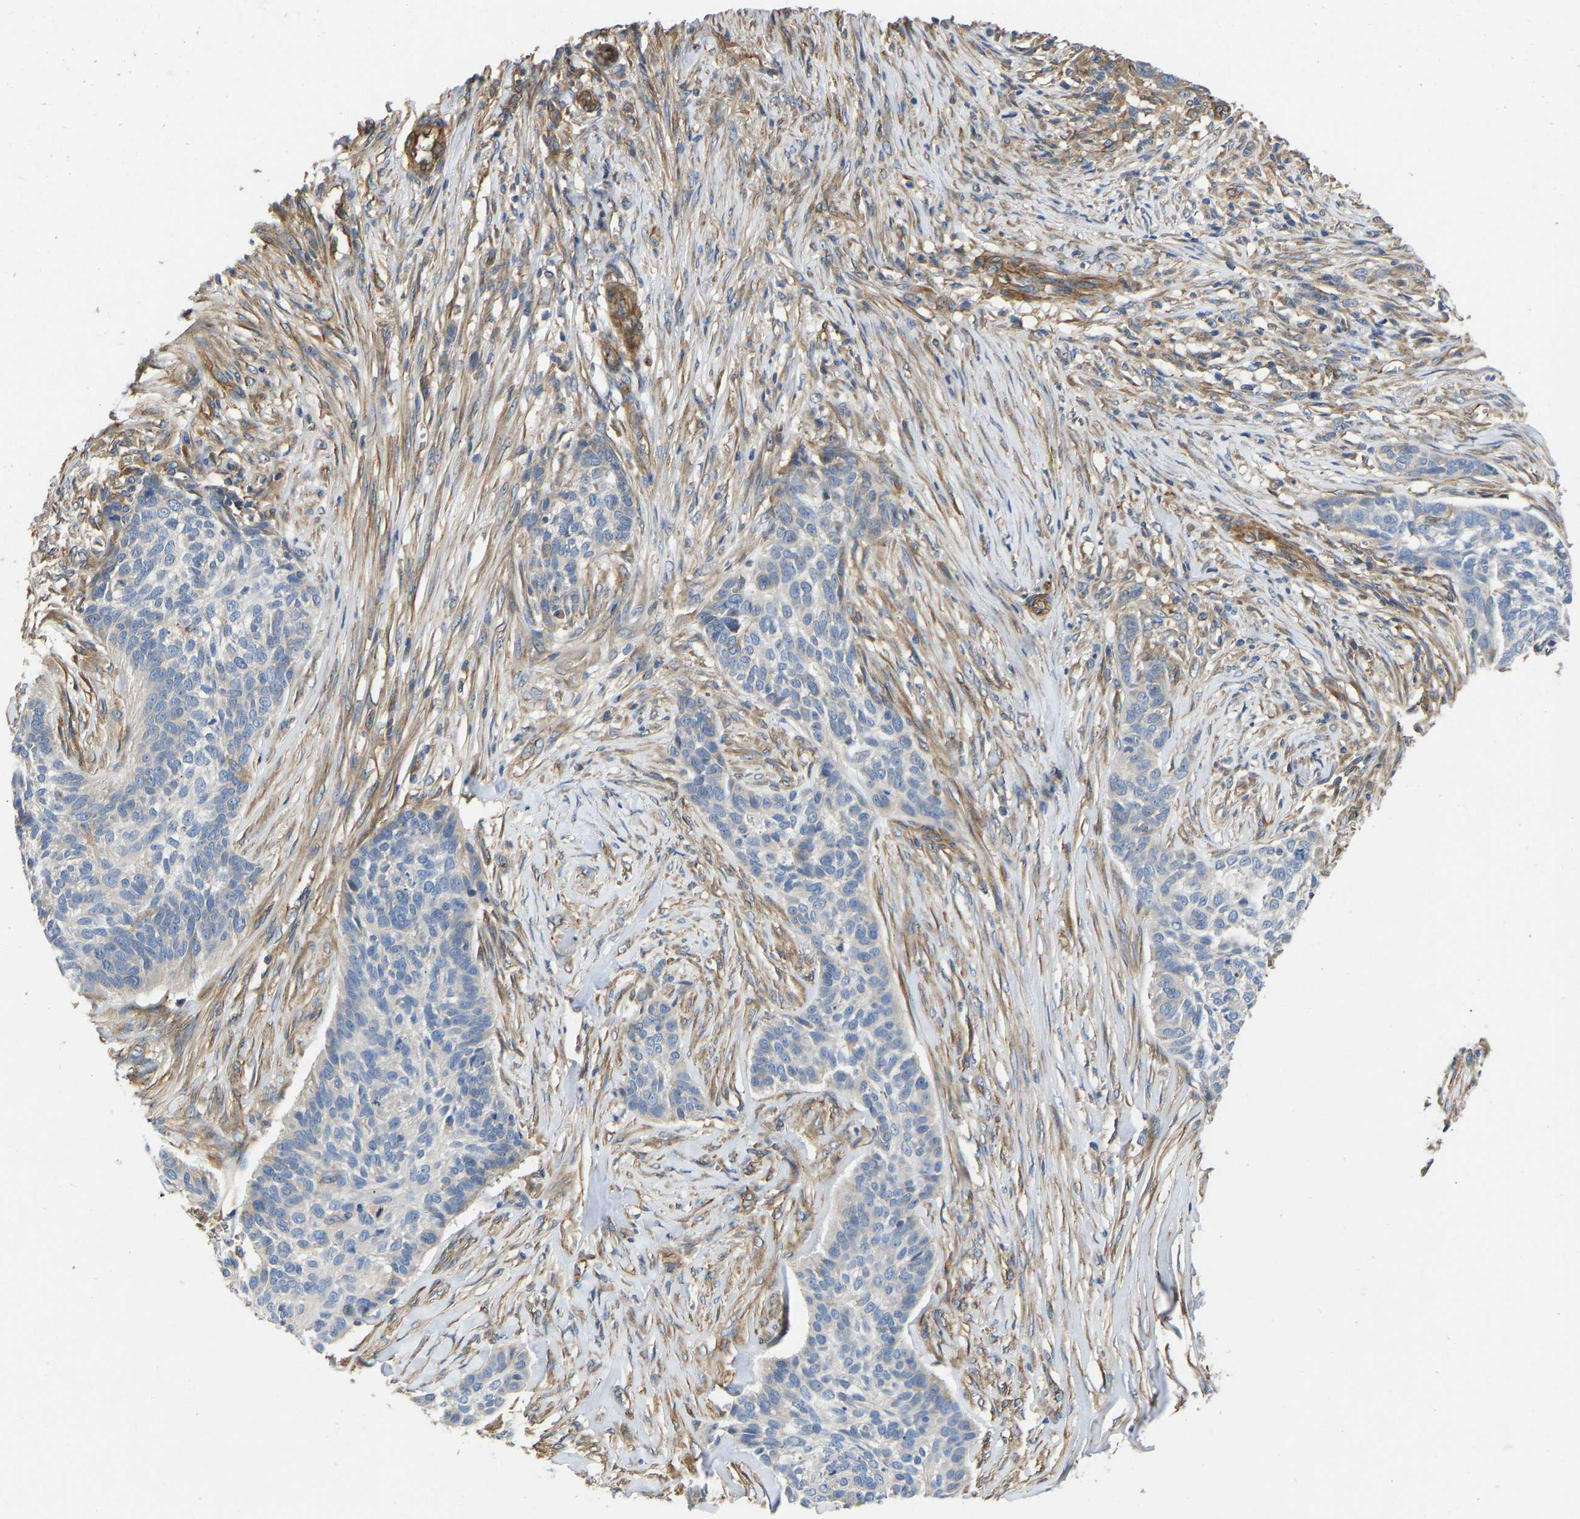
{"staining": {"intensity": "moderate", "quantity": "<25%", "location": "cytoplasmic/membranous"}, "tissue": "skin cancer", "cell_type": "Tumor cells", "image_type": "cancer", "snomed": [{"axis": "morphology", "description": "Basal cell carcinoma"}, {"axis": "topography", "description": "Skin"}], "caption": "Skin cancer (basal cell carcinoma) stained for a protein shows moderate cytoplasmic/membranous positivity in tumor cells.", "gene": "ELMO2", "patient": {"sex": "male", "age": 85}}